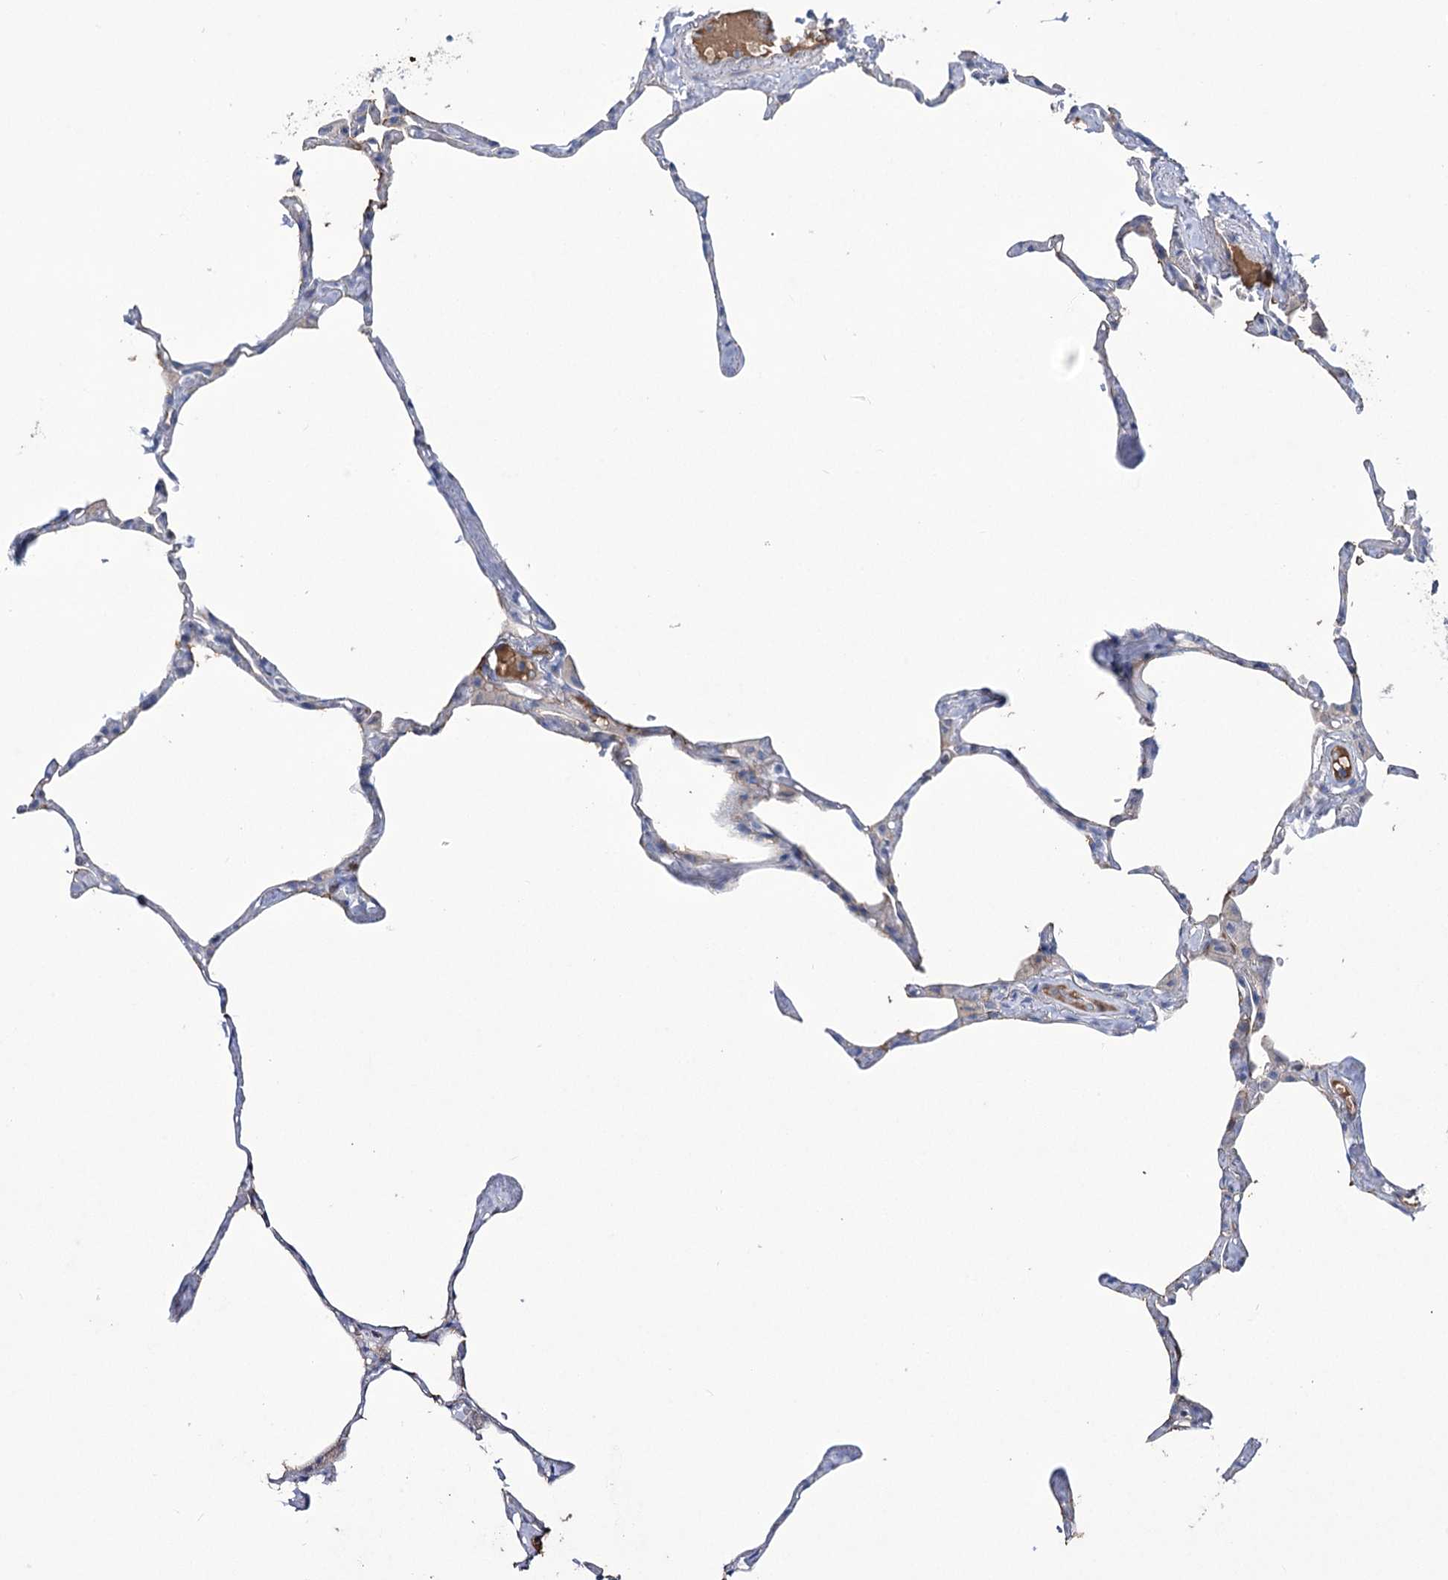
{"staining": {"intensity": "negative", "quantity": "none", "location": "none"}, "tissue": "lung", "cell_type": "Alveolar cells", "image_type": "normal", "snomed": [{"axis": "morphology", "description": "Normal tissue, NOS"}, {"axis": "topography", "description": "Lung"}], "caption": "A micrograph of human lung is negative for staining in alveolar cells.", "gene": "CEP164", "patient": {"sex": "male", "age": 65}}